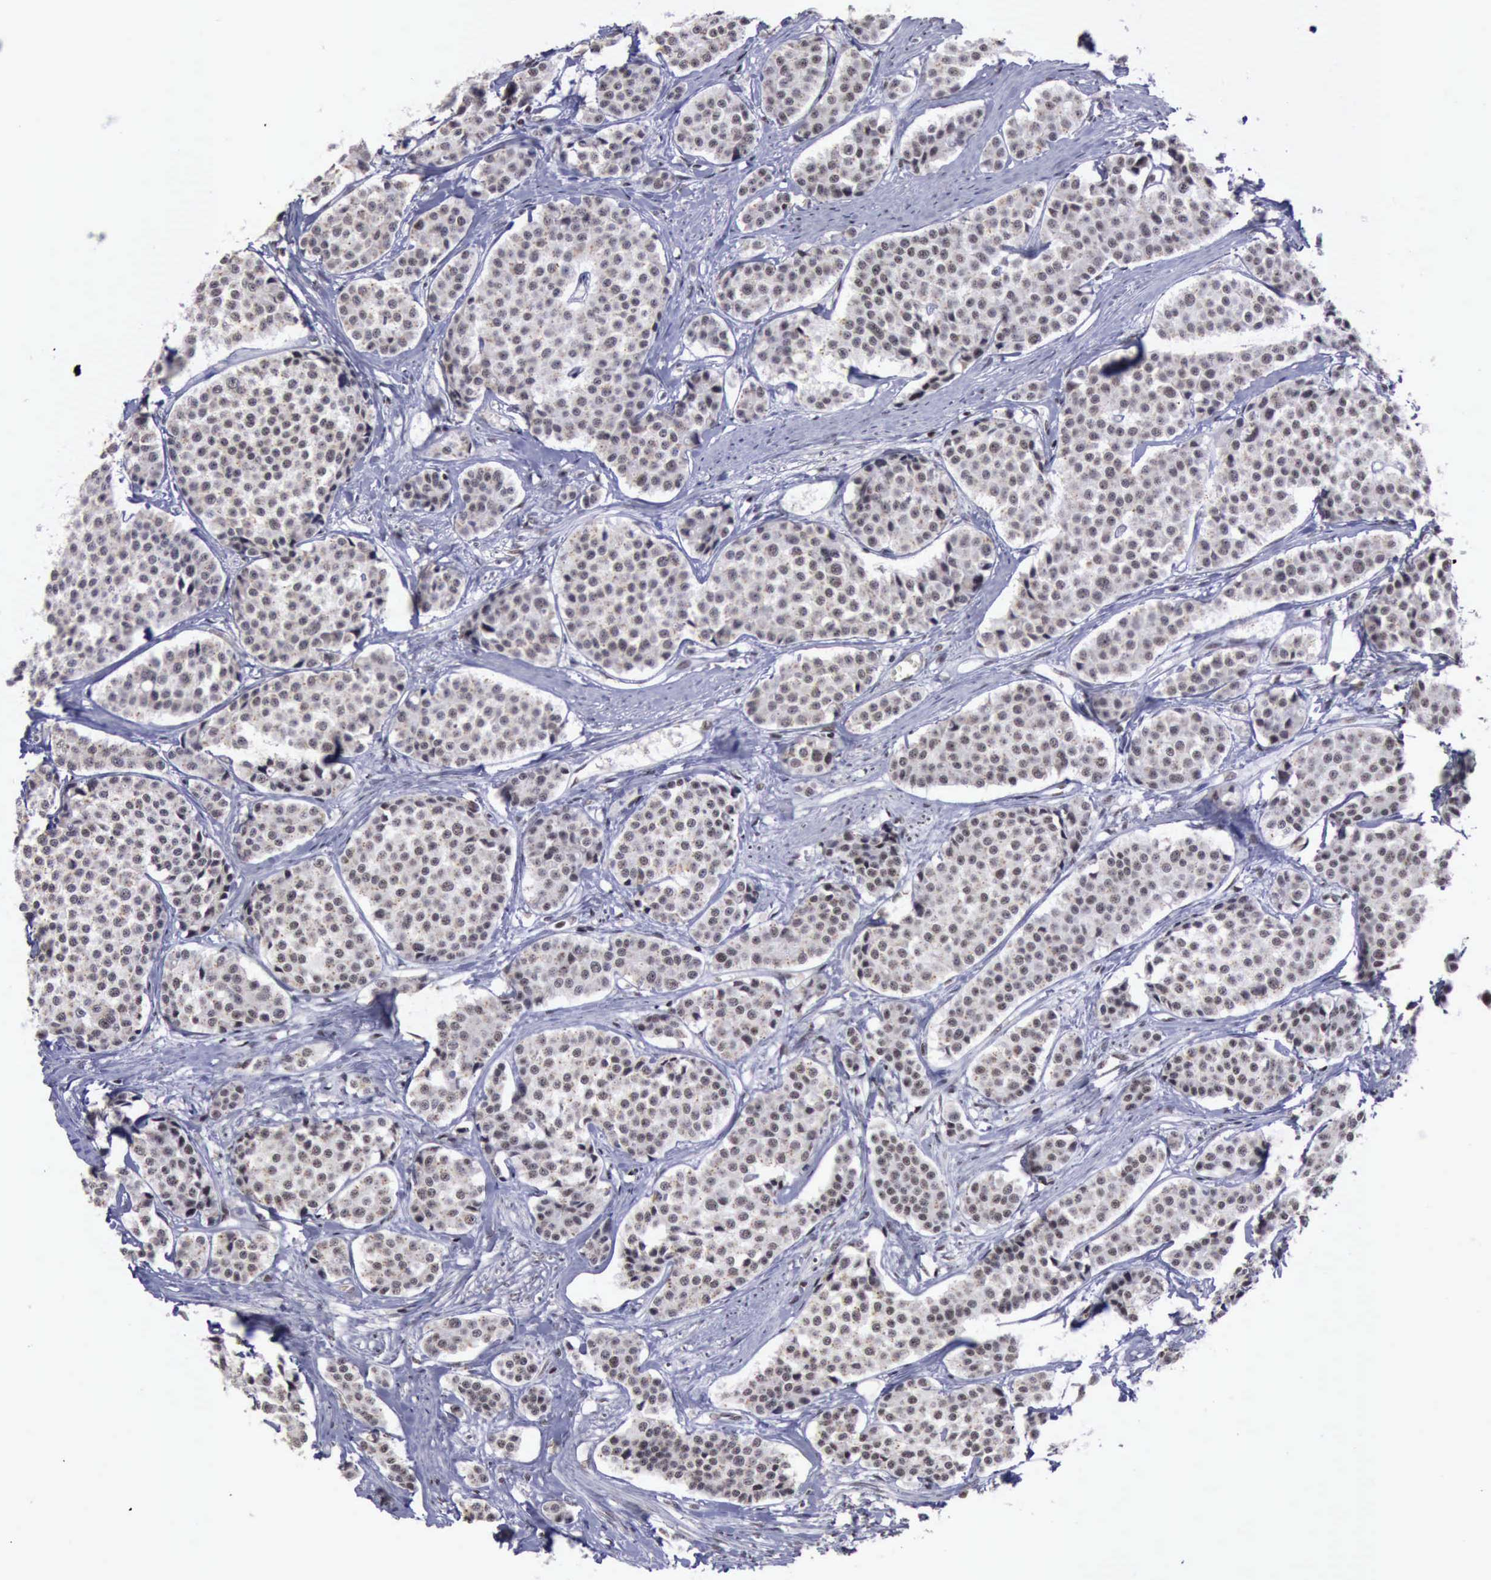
{"staining": {"intensity": "weak", "quantity": "<25%", "location": "nuclear"}, "tissue": "carcinoid", "cell_type": "Tumor cells", "image_type": "cancer", "snomed": [{"axis": "morphology", "description": "Carcinoid, malignant, NOS"}, {"axis": "topography", "description": "Small intestine"}], "caption": "This is an immunohistochemistry (IHC) photomicrograph of carcinoid. There is no staining in tumor cells.", "gene": "YY1", "patient": {"sex": "male", "age": 60}}